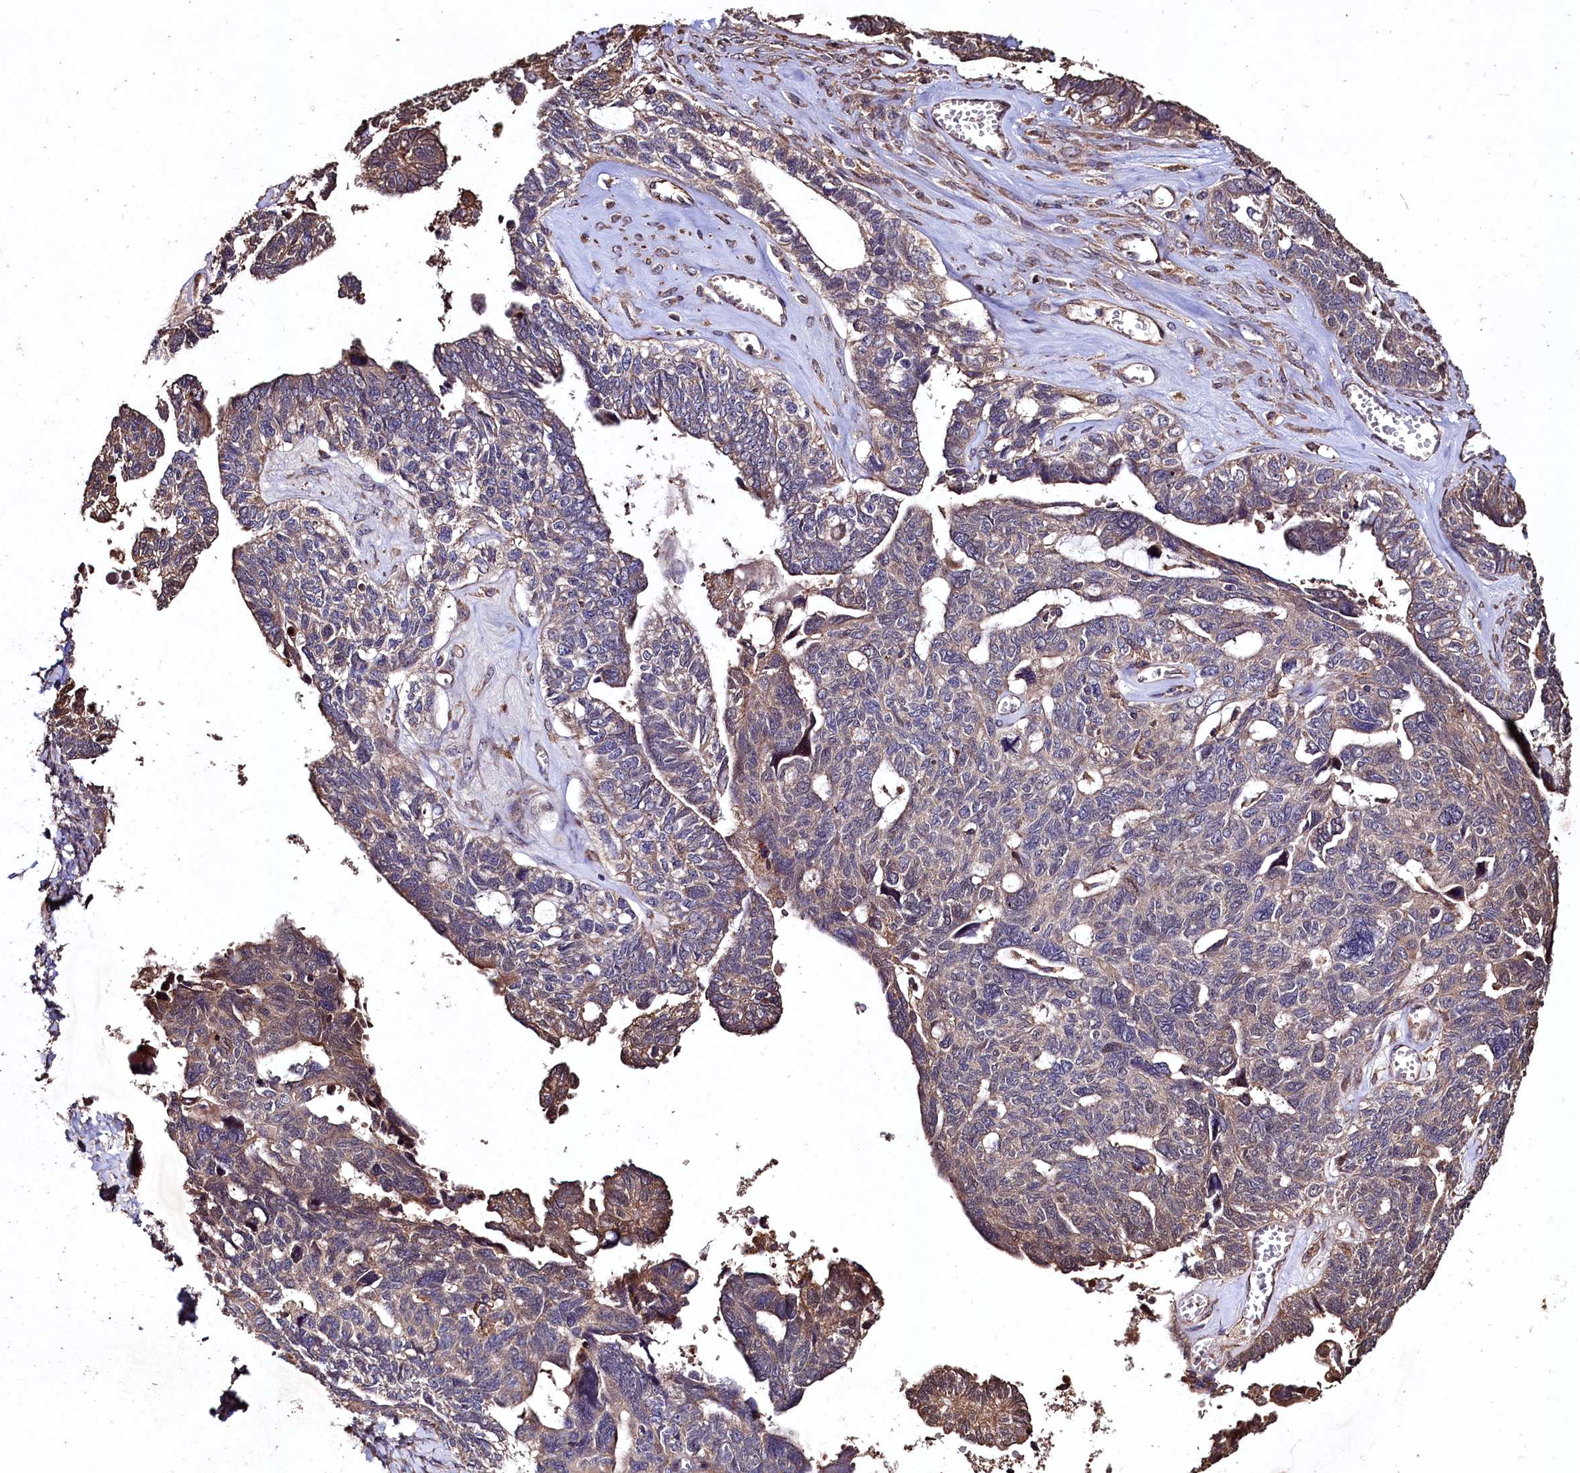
{"staining": {"intensity": "moderate", "quantity": "<25%", "location": "cytoplasmic/membranous"}, "tissue": "ovarian cancer", "cell_type": "Tumor cells", "image_type": "cancer", "snomed": [{"axis": "morphology", "description": "Cystadenocarcinoma, serous, NOS"}, {"axis": "topography", "description": "Ovary"}], "caption": "Ovarian cancer (serous cystadenocarcinoma) stained for a protein reveals moderate cytoplasmic/membranous positivity in tumor cells.", "gene": "TMEM98", "patient": {"sex": "female", "age": 79}}